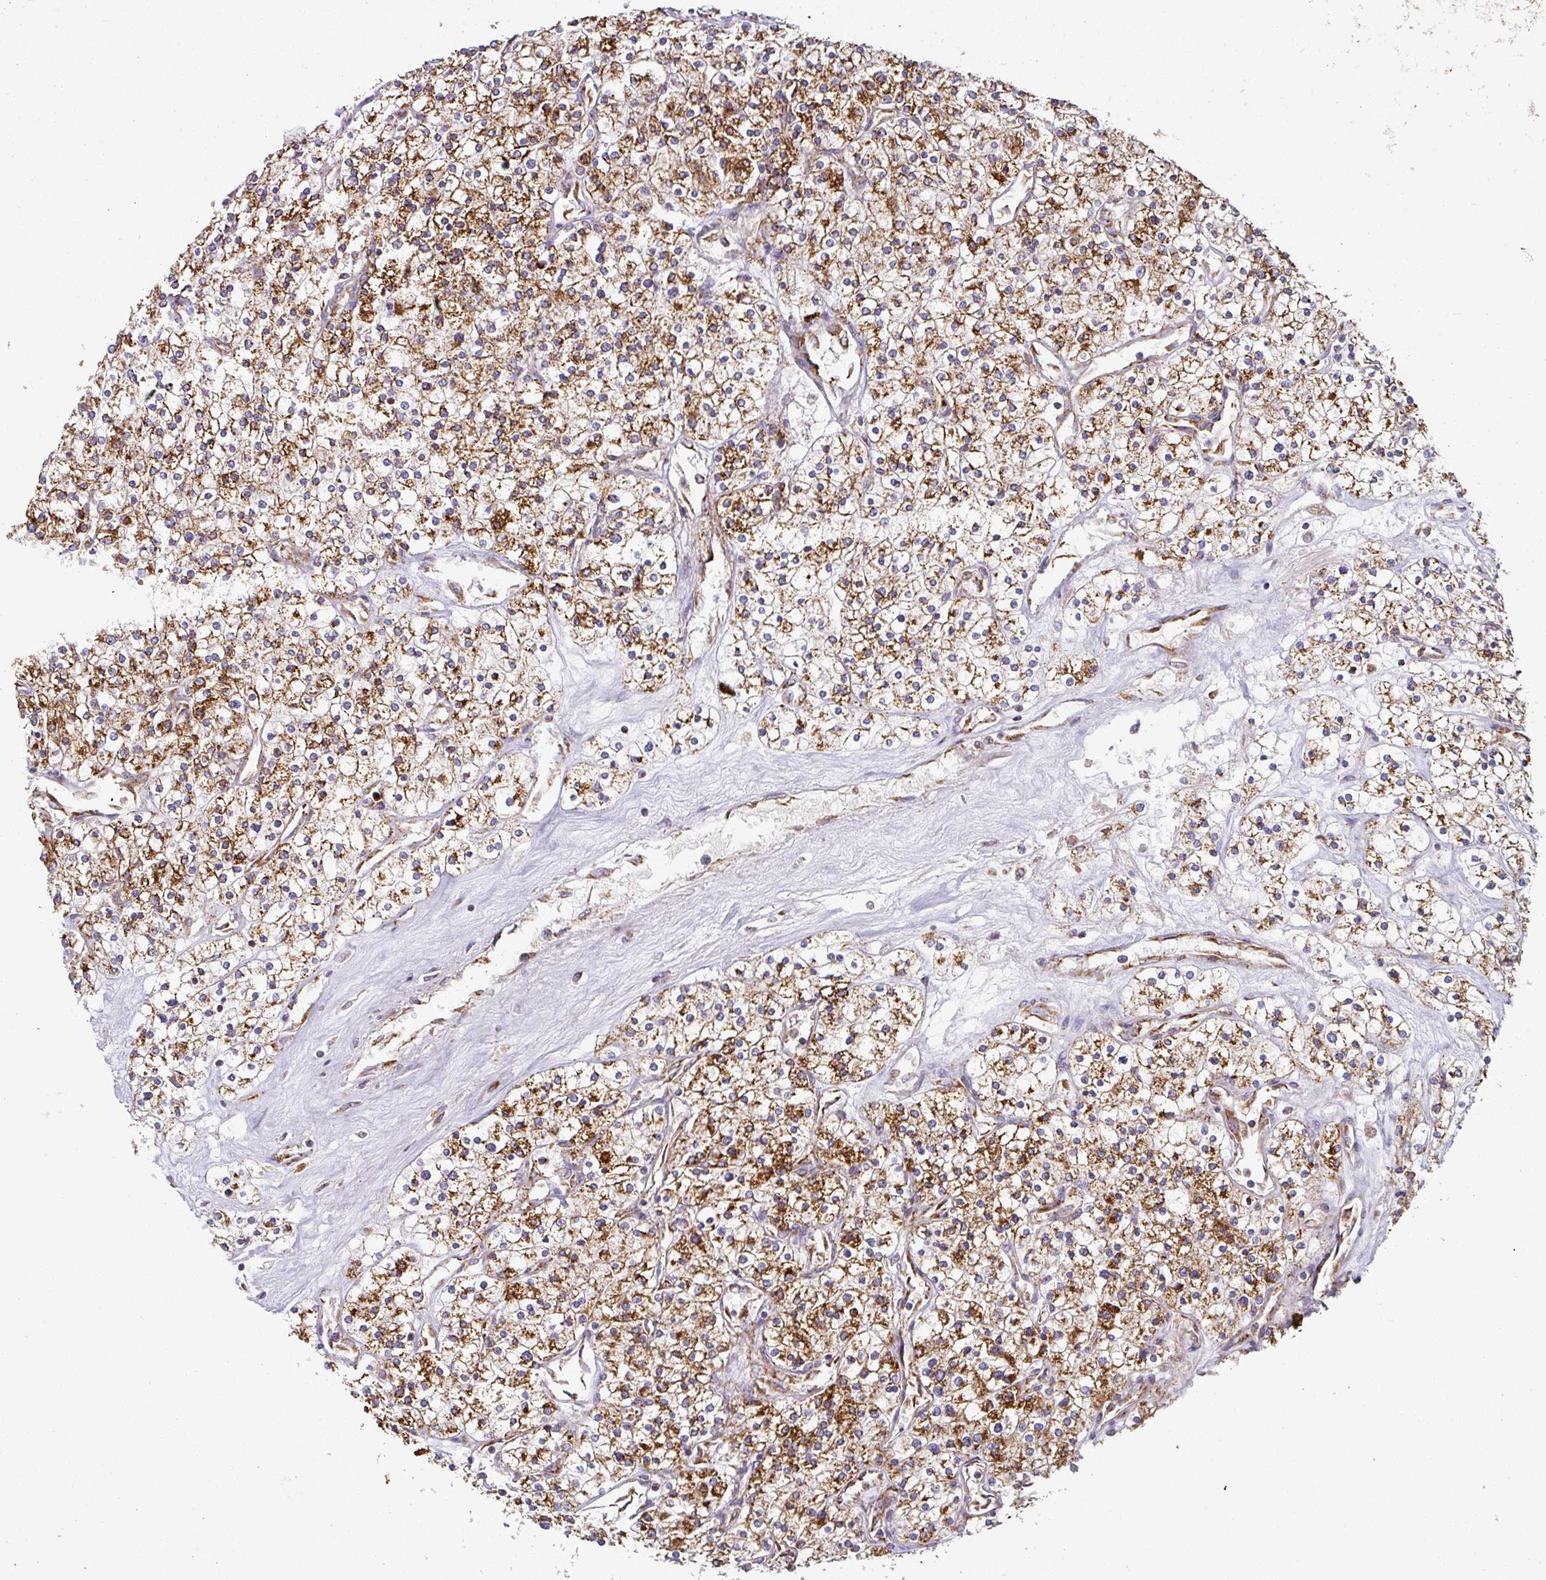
{"staining": {"intensity": "strong", "quantity": ">75%", "location": "cytoplasmic/membranous"}, "tissue": "renal cancer", "cell_type": "Tumor cells", "image_type": "cancer", "snomed": [{"axis": "morphology", "description": "Adenocarcinoma, NOS"}, {"axis": "topography", "description": "Kidney"}], "caption": "High-power microscopy captured an IHC image of renal cancer (adenocarcinoma), revealing strong cytoplasmic/membranous staining in about >75% of tumor cells.", "gene": "TRAP1", "patient": {"sex": "male", "age": 80}}